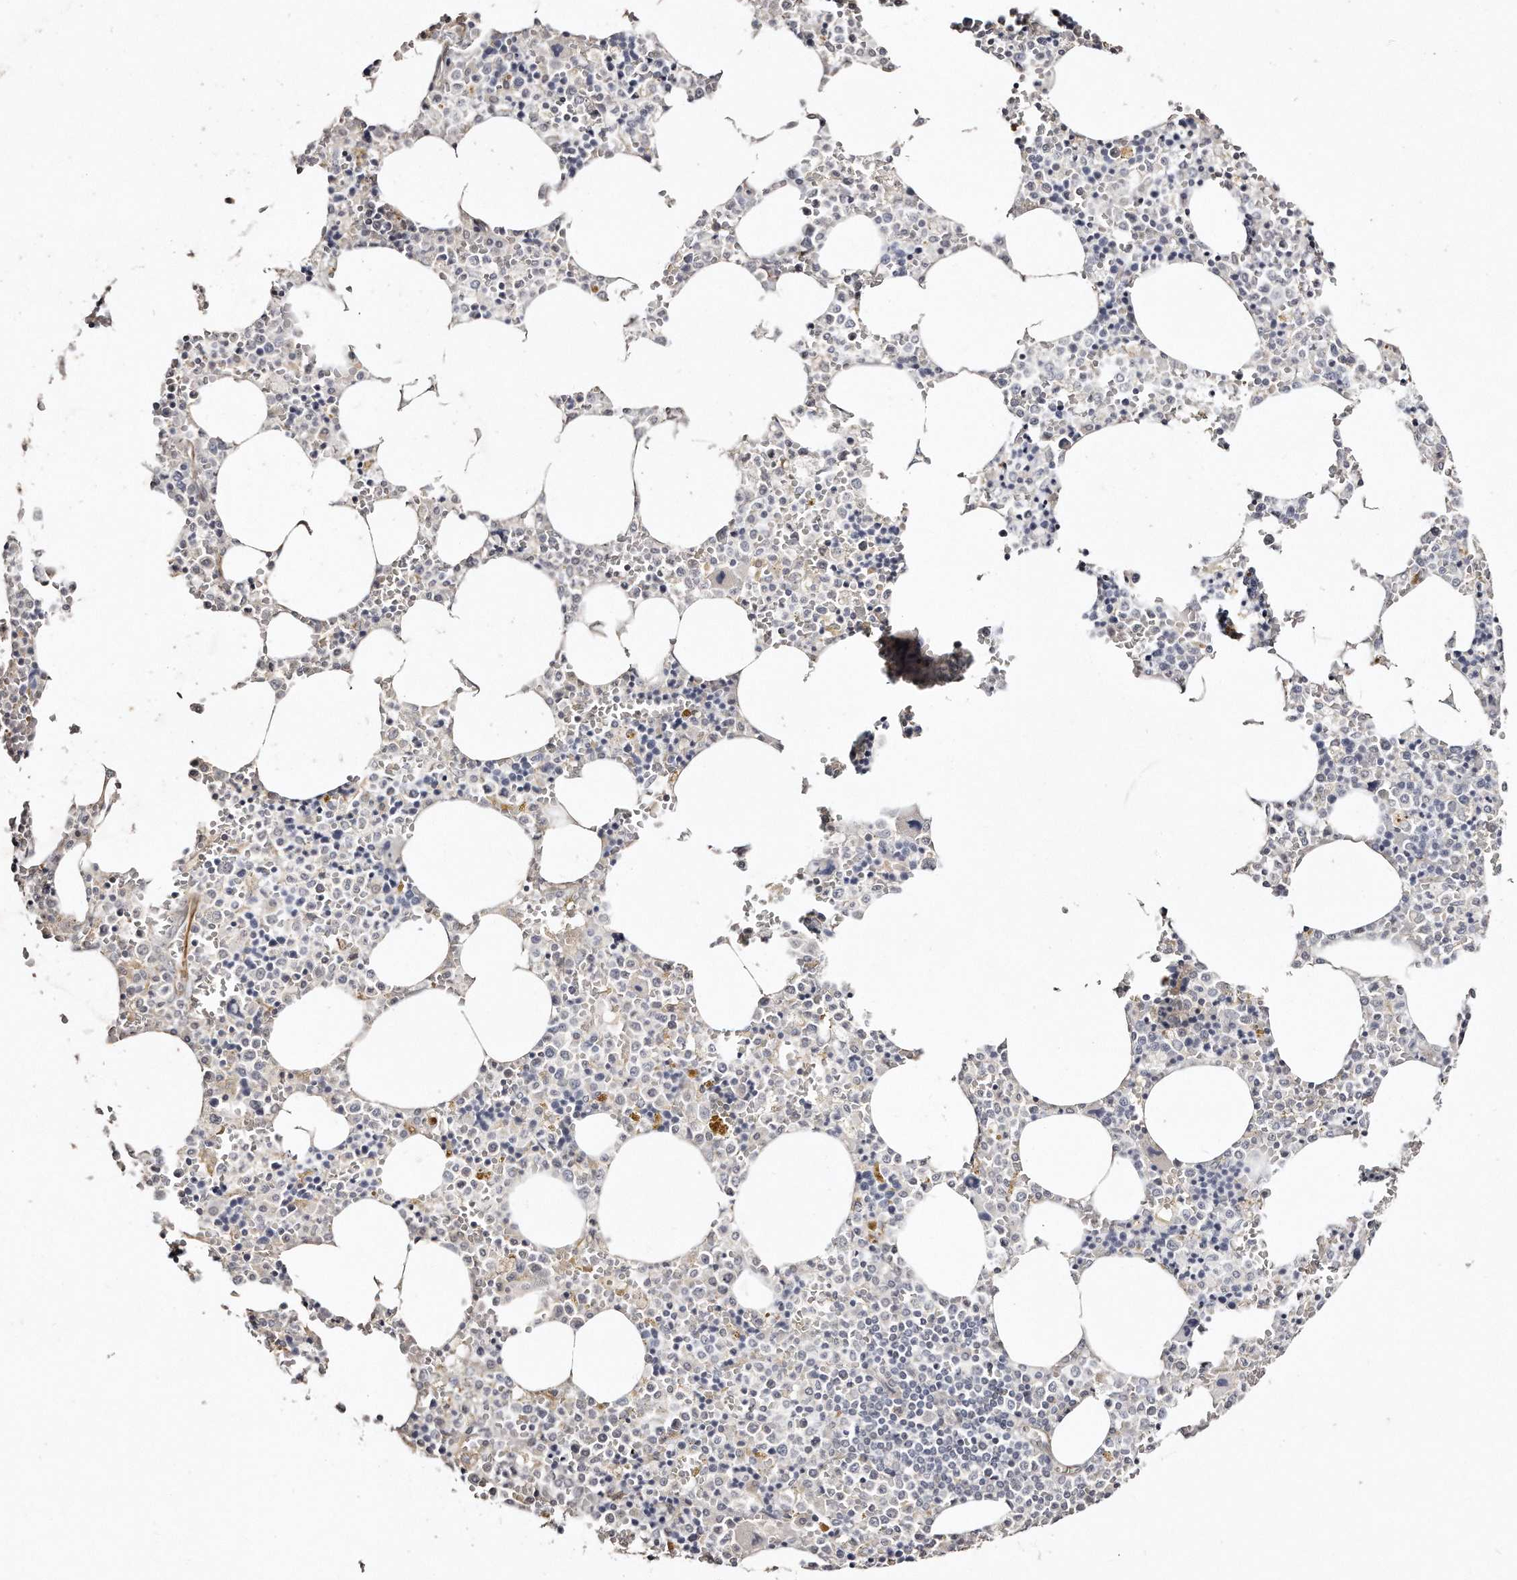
{"staining": {"intensity": "negative", "quantity": "none", "location": "none"}, "tissue": "bone marrow", "cell_type": "Hematopoietic cells", "image_type": "normal", "snomed": [{"axis": "morphology", "description": "Normal tissue, NOS"}, {"axis": "topography", "description": "Bone marrow"}], "caption": "Immunohistochemistry image of benign human bone marrow stained for a protein (brown), which demonstrates no expression in hematopoietic cells. (Brightfield microscopy of DAB immunohistochemistry at high magnification).", "gene": "ZYG11A", "patient": {"sex": "male", "age": 70}}